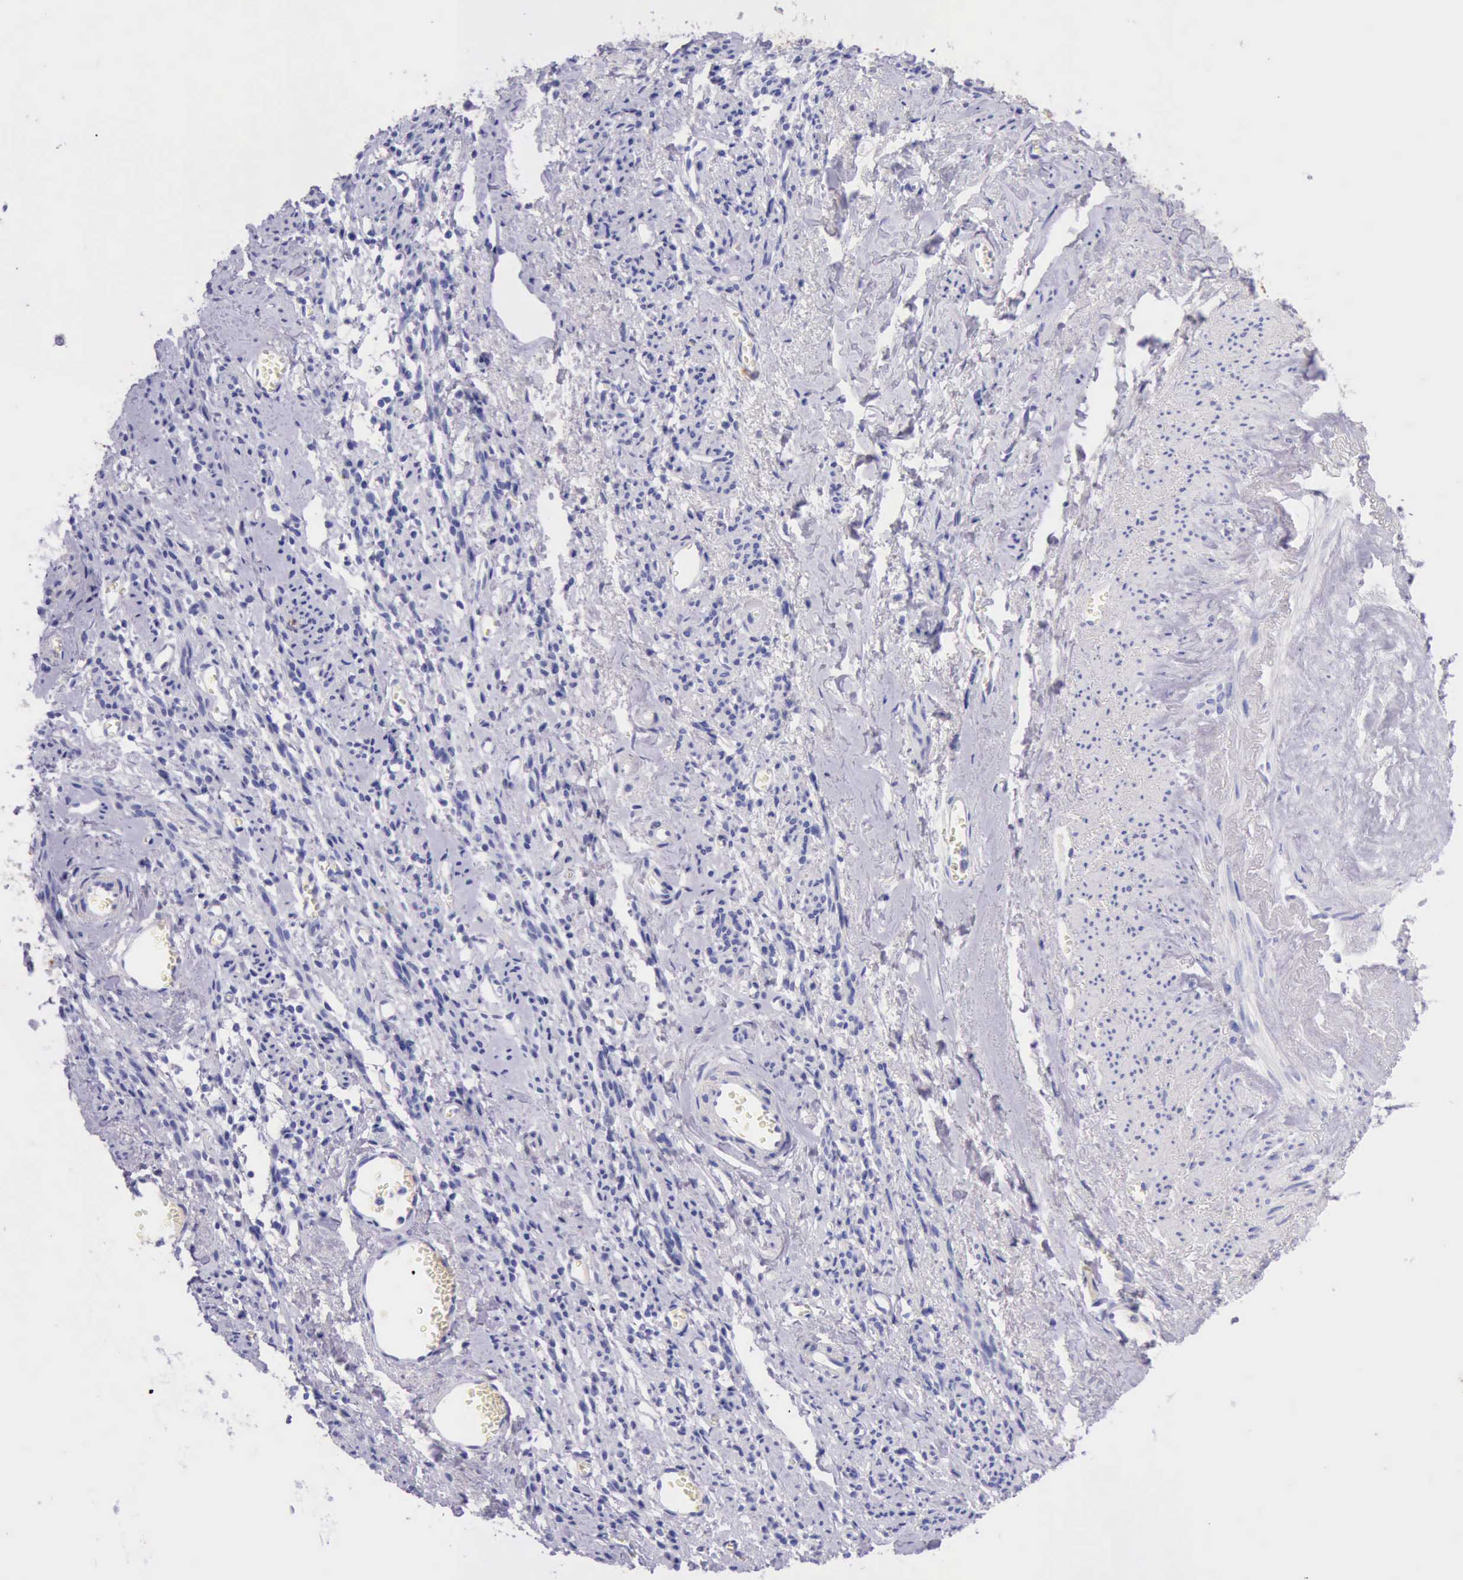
{"staining": {"intensity": "negative", "quantity": "none", "location": "none"}, "tissue": "endometrial cancer", "cell_type": "Tumor cells", "image_type": "cancer", "snomed": [{"axis": "morphology", "description": "Adenocarcinoma, NOS"}, {"axis": "topography", "description": "Endometrium"}], "caption": "Human endometrial cancer stained for a protein using IHC demonstrates no staining in tumor cells.", "gene": "KRT8", "patient": {"sex": "female", "age": 75}}